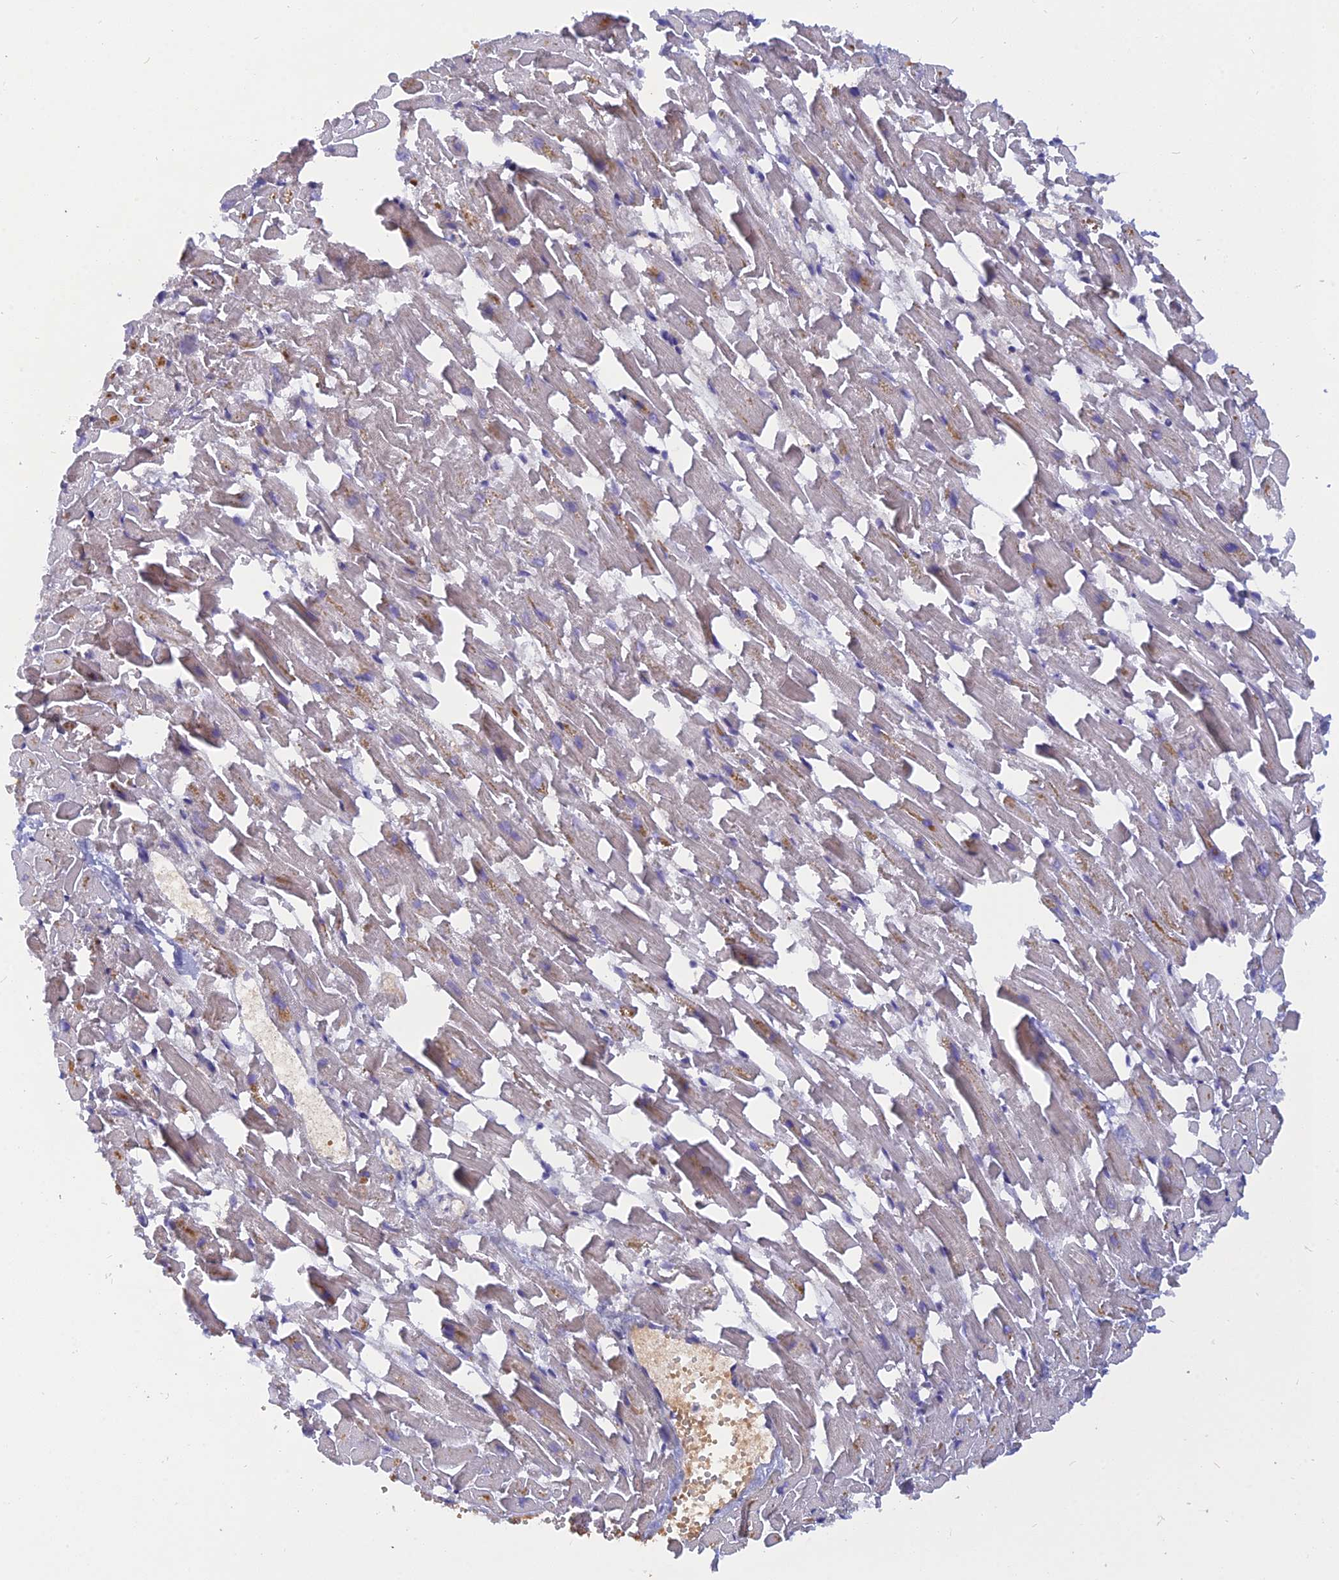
{"staining": {"intensity": "moderate", "quantity": "<25%", "location": "cytoplasmic/membranous"}, "tissue": "heart muscle", "cell_type": "Cardiomyocytes", "image_type": "normal", "snomed": [{"axis": "morphology", "description": "Normal tissue, NOS"}, {"axis": "topography", "description": "Heart"}], "caption": "About <25% of cardiomyocytes in normal human heart muscle display moderate cytoplasmic/membranous protein positivity as visualized by brown immunohistochemical staining.", "gene": "CACNA1B", "patient": {"sex": "female", "age": 64}}